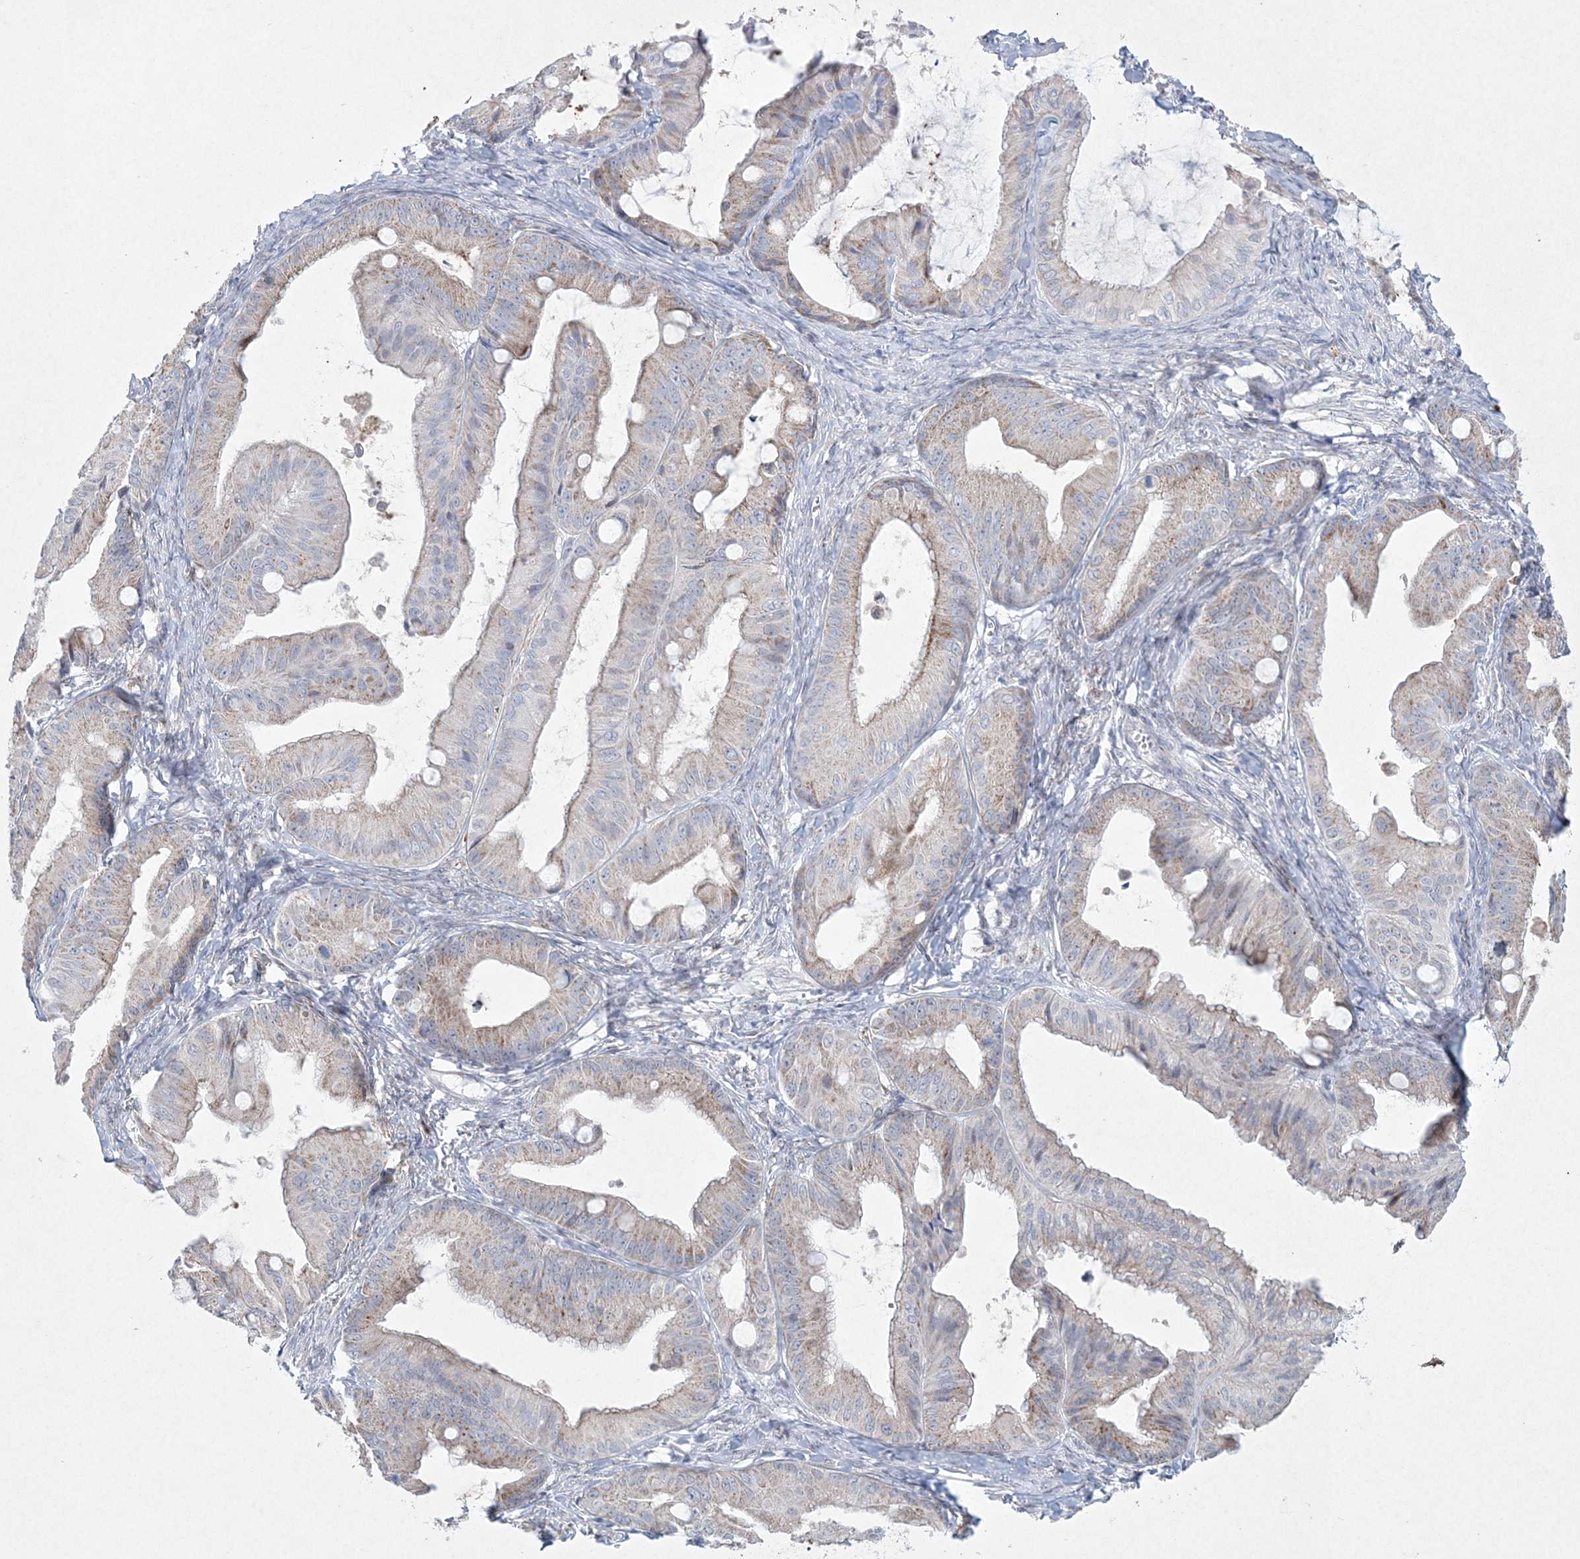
{"staining": {"intensity": "weak", "quantity": "25%-75%", "location": "cytoplasmic/membranous"}, "tissue": "ovarian cancer", "cell_type": "Tumor cells", "image_type": "cancer", "snomed": [{"axis": "morphology", "description": "Cystadenocarcinoma, mucinous, NOS"}, {"axis": "topography", "description": "Ovary"}], "caption": "Tumor cells exhibit weak cytoplasmic/membranous positivity in about 25%-75% of cells in ovarian cancer.", "gene": "CES4A", "patient": {"sex": "female", "age": 71}}